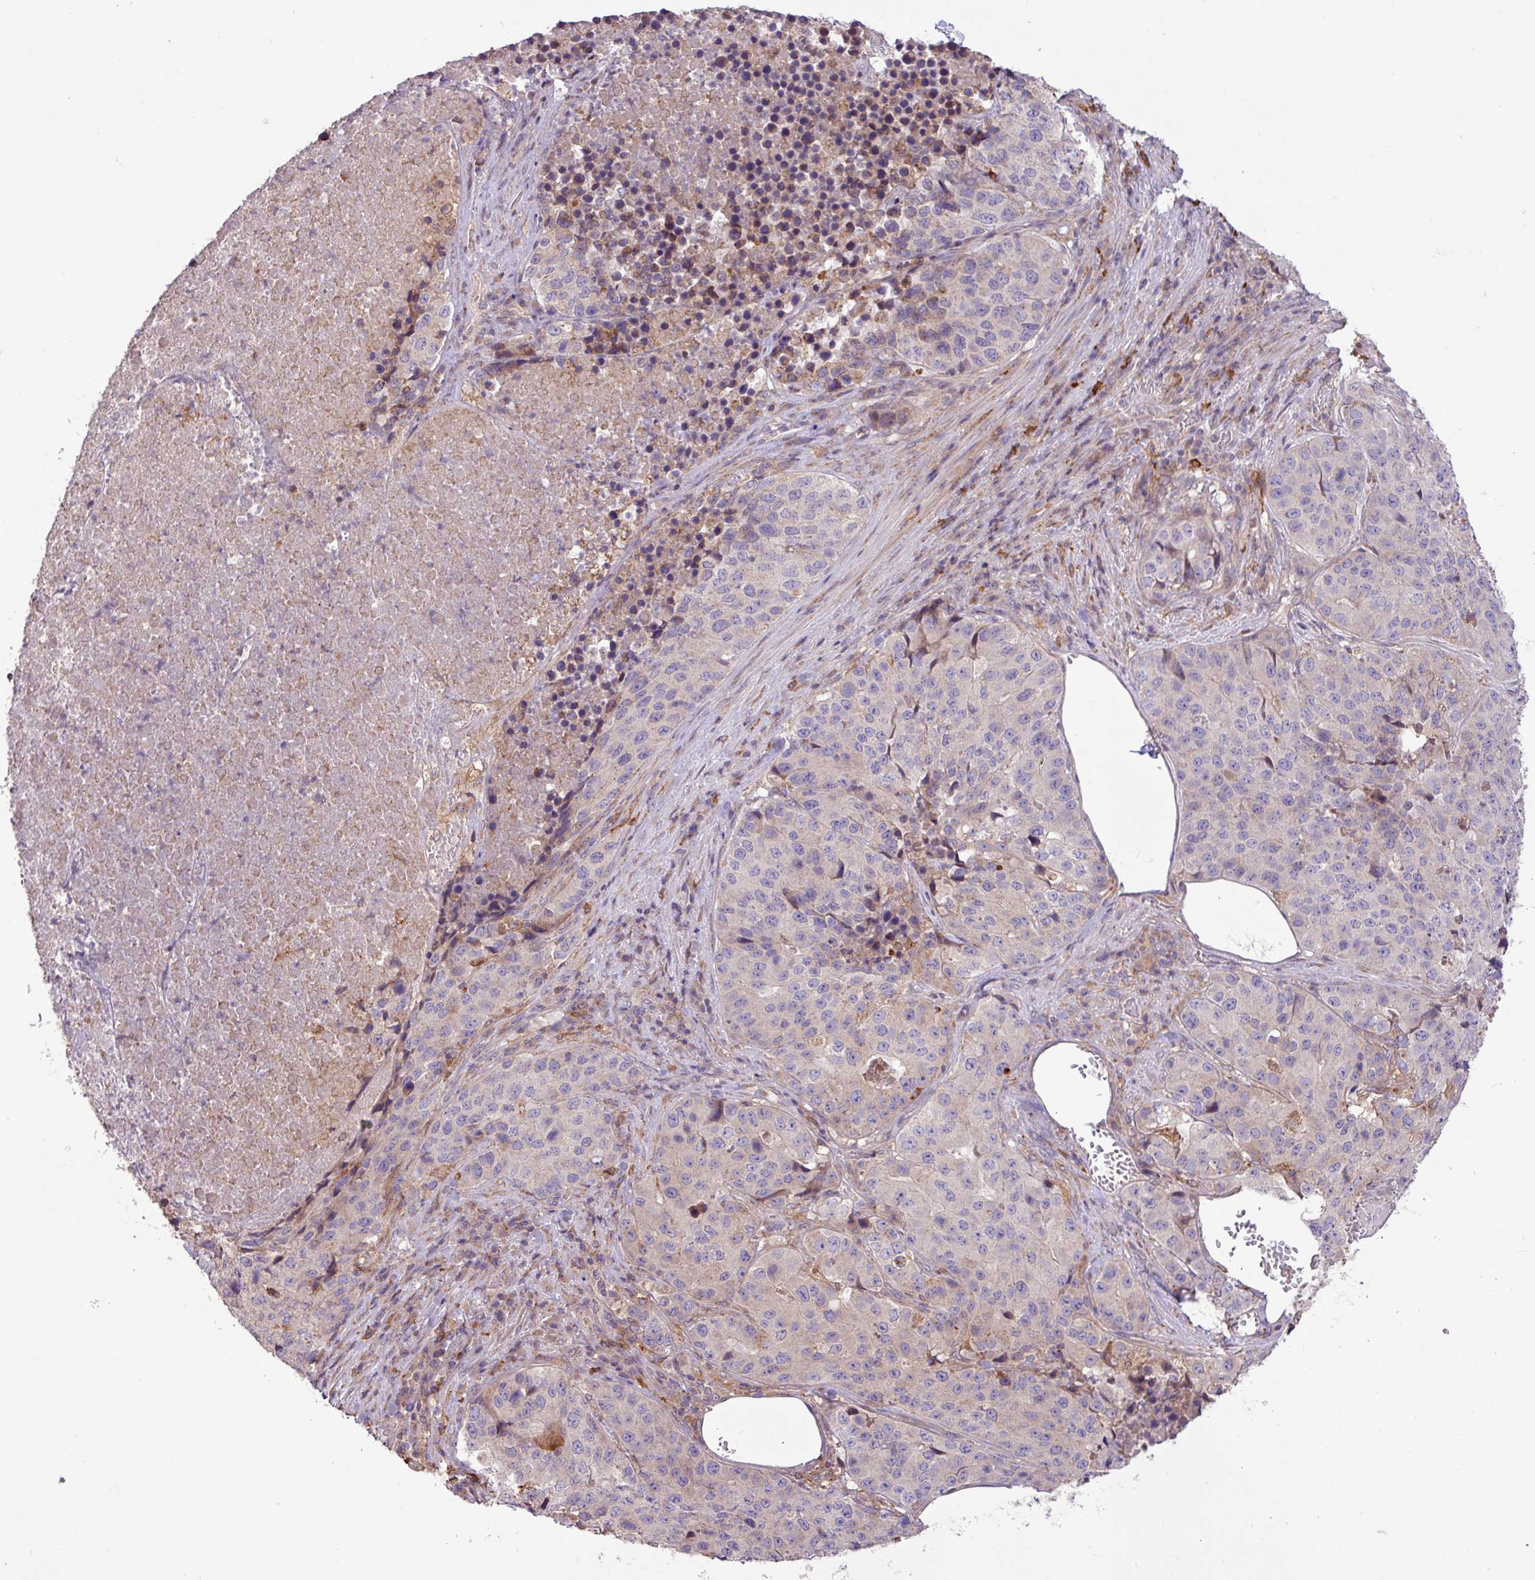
{"staining": {"intensity": "negative", "quantity": "none", "location": "none"}, "tissue": "stomach cancer", "cell_type": "Tumor cells", "image_type": "cancer", "snomed": [{"axis": "morphology", "description": "Adenocarcinoma, NOS"}, {"axis": "topography", "description": "Stomach"}], "caption": "Immunohistochemical staining of stomach cancer exhibits no significant staining in tumor cells. The staining is performed using DAB (3,3'-diaminobenzidine) brown chromogen with nuclei counter-stained in using hematoxylin.", "gene": "ARHGEF25", "patient": {"sex": "male", "age": 71}}